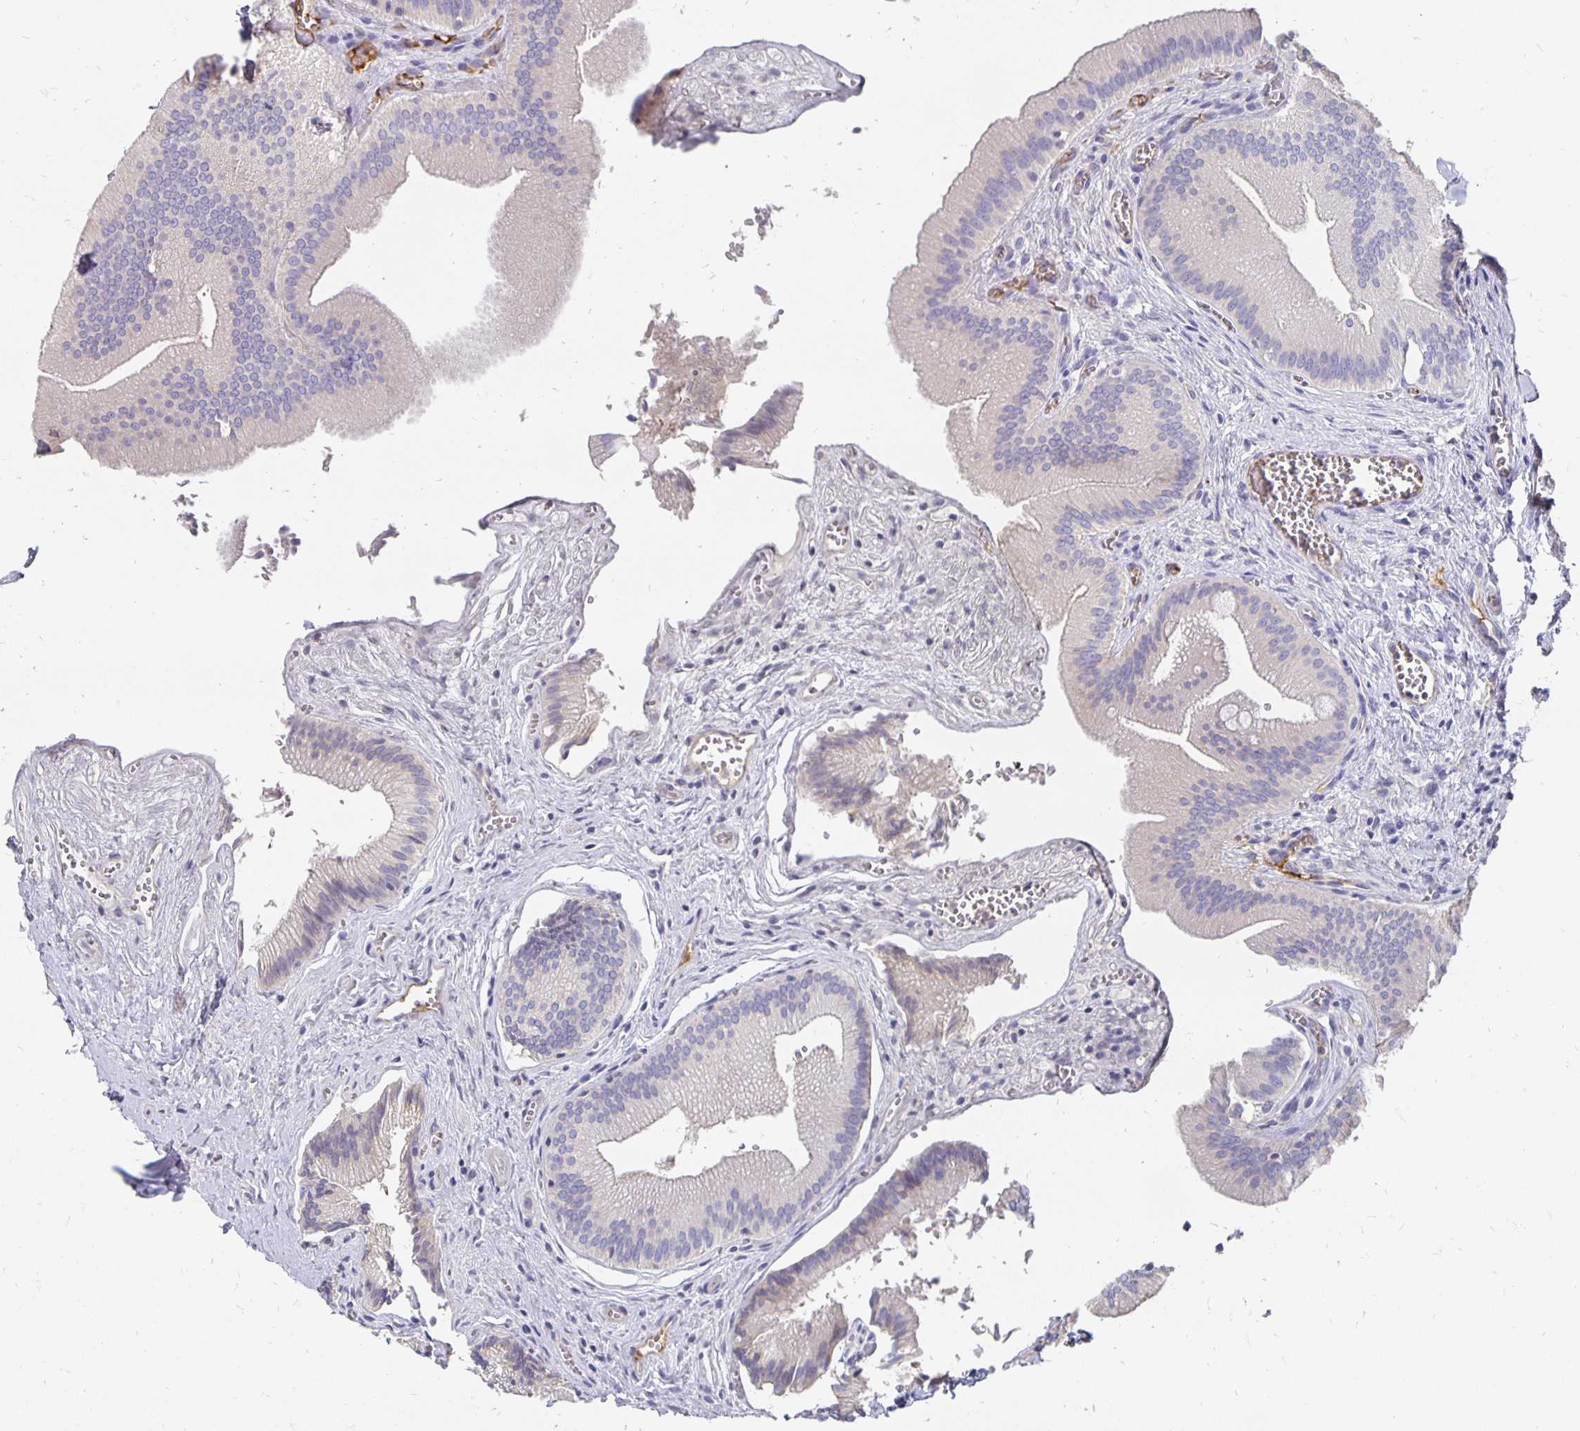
{"staining": {"intensity": "negative", "quantity": "none", "location": "none"}, "tissue": "gallbladder", "cell_type": "Glandular cells", "image_type": "normal", "snomed": [{"axis": "morphology", "description": "Normal tissue, NOS"}, {"axis": "topography", "description": "Gallbladder"}], "caption": "IHC of unremarkable gallbladder reveals no expression in glandular cells.", "gene": "APOB", "patient": {"sex": "male", "age": 17}}